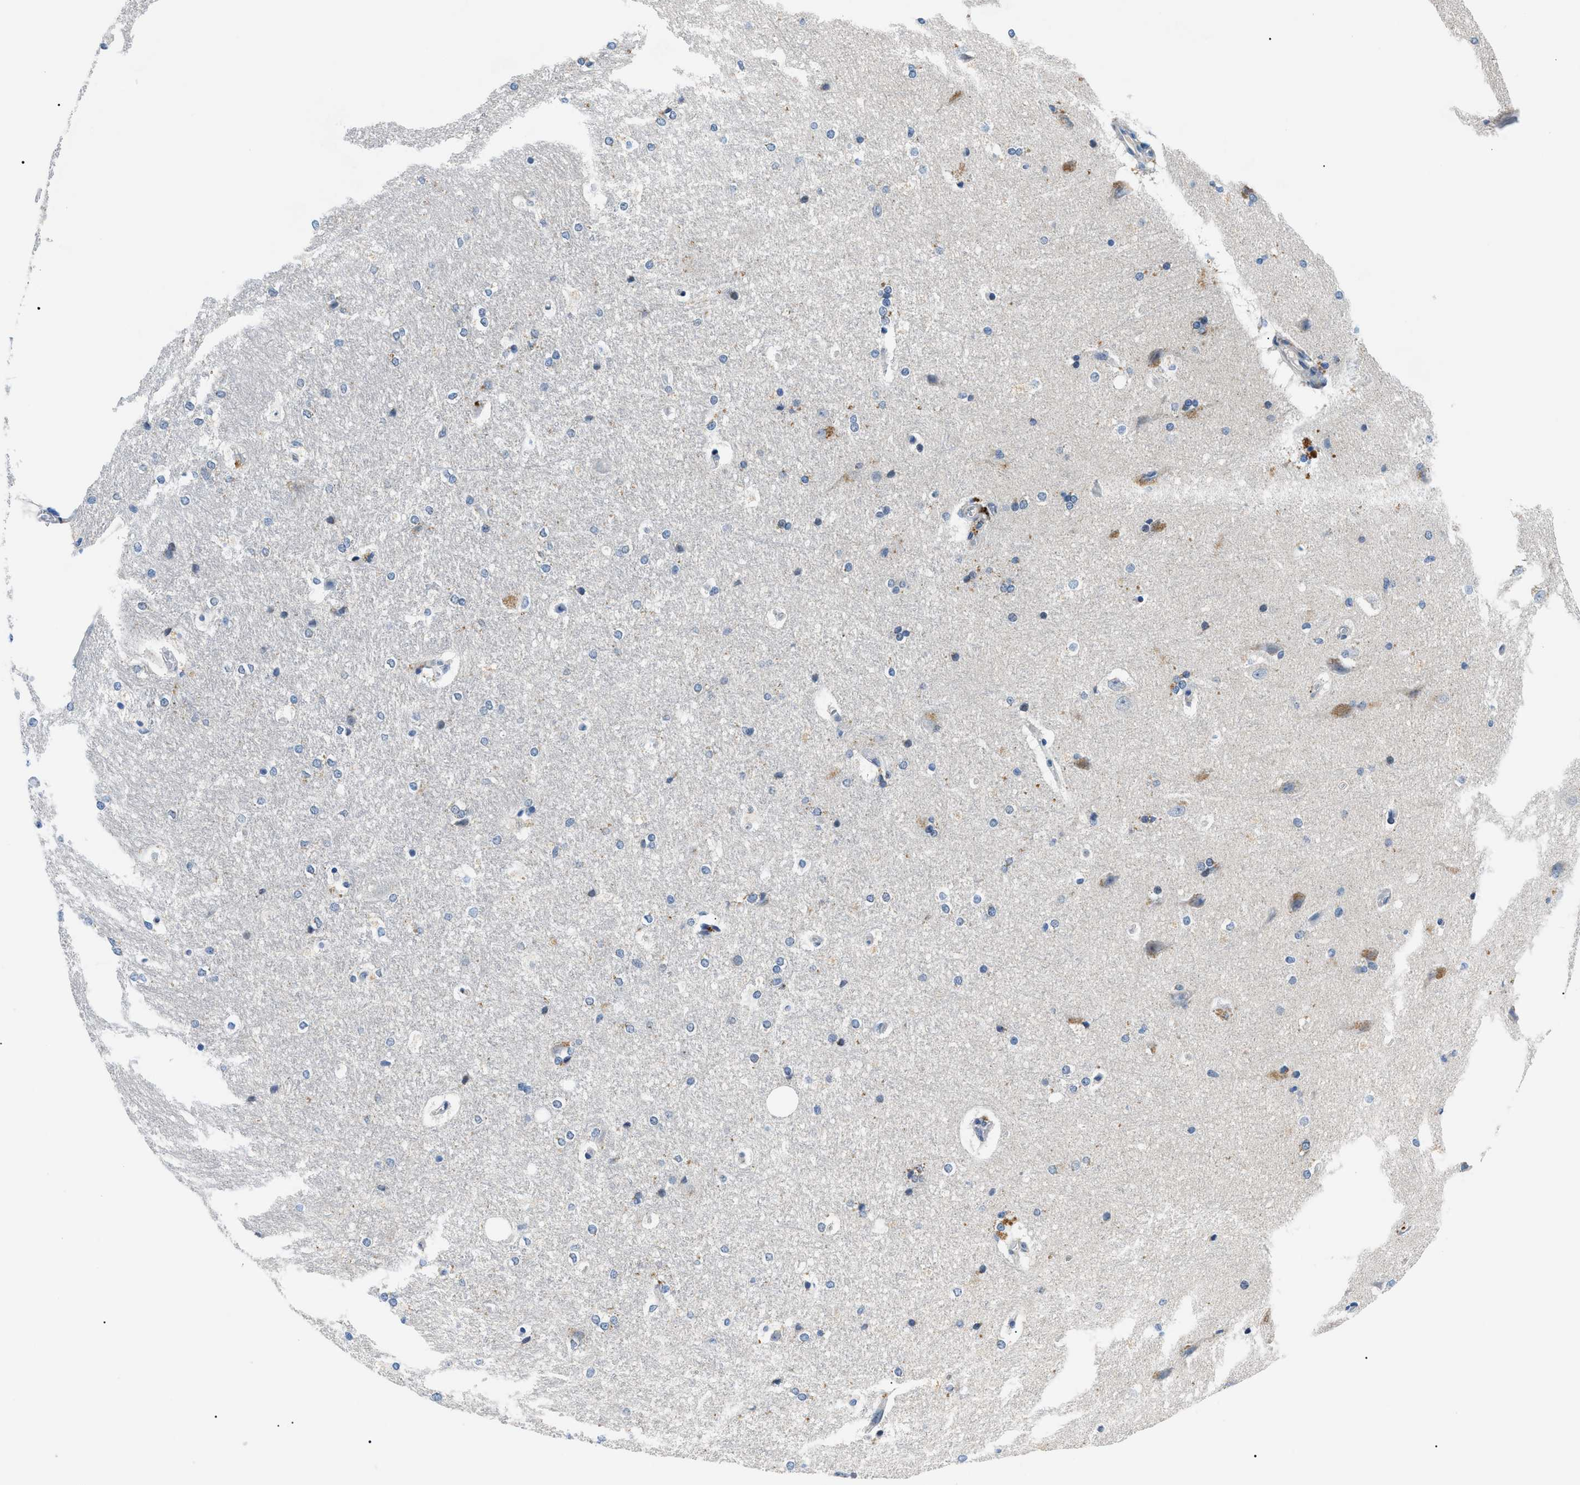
{"staining": {"intensity": "moderate", "quantity": "<25%", "location": "cytoplasmic/membranous"}, "tissue": "hippocampus", "cell_type": "Glial cells", "image_type": "normal", "snomed": [{"axis": "morphology", "description": "Normal tissue, NOS"}, {"axis": "topography", "description": "Hippocampus"}], "caption": "Glial cells exhibit low levels of moderate cytoplasmic/membranous expression in about <25% of cells in unremarkable hippocampus. (IHC, brightfield microscopy, high magnification).", "gene": "SMARCC1", "patient": {"sex": "female", "age": 19}}